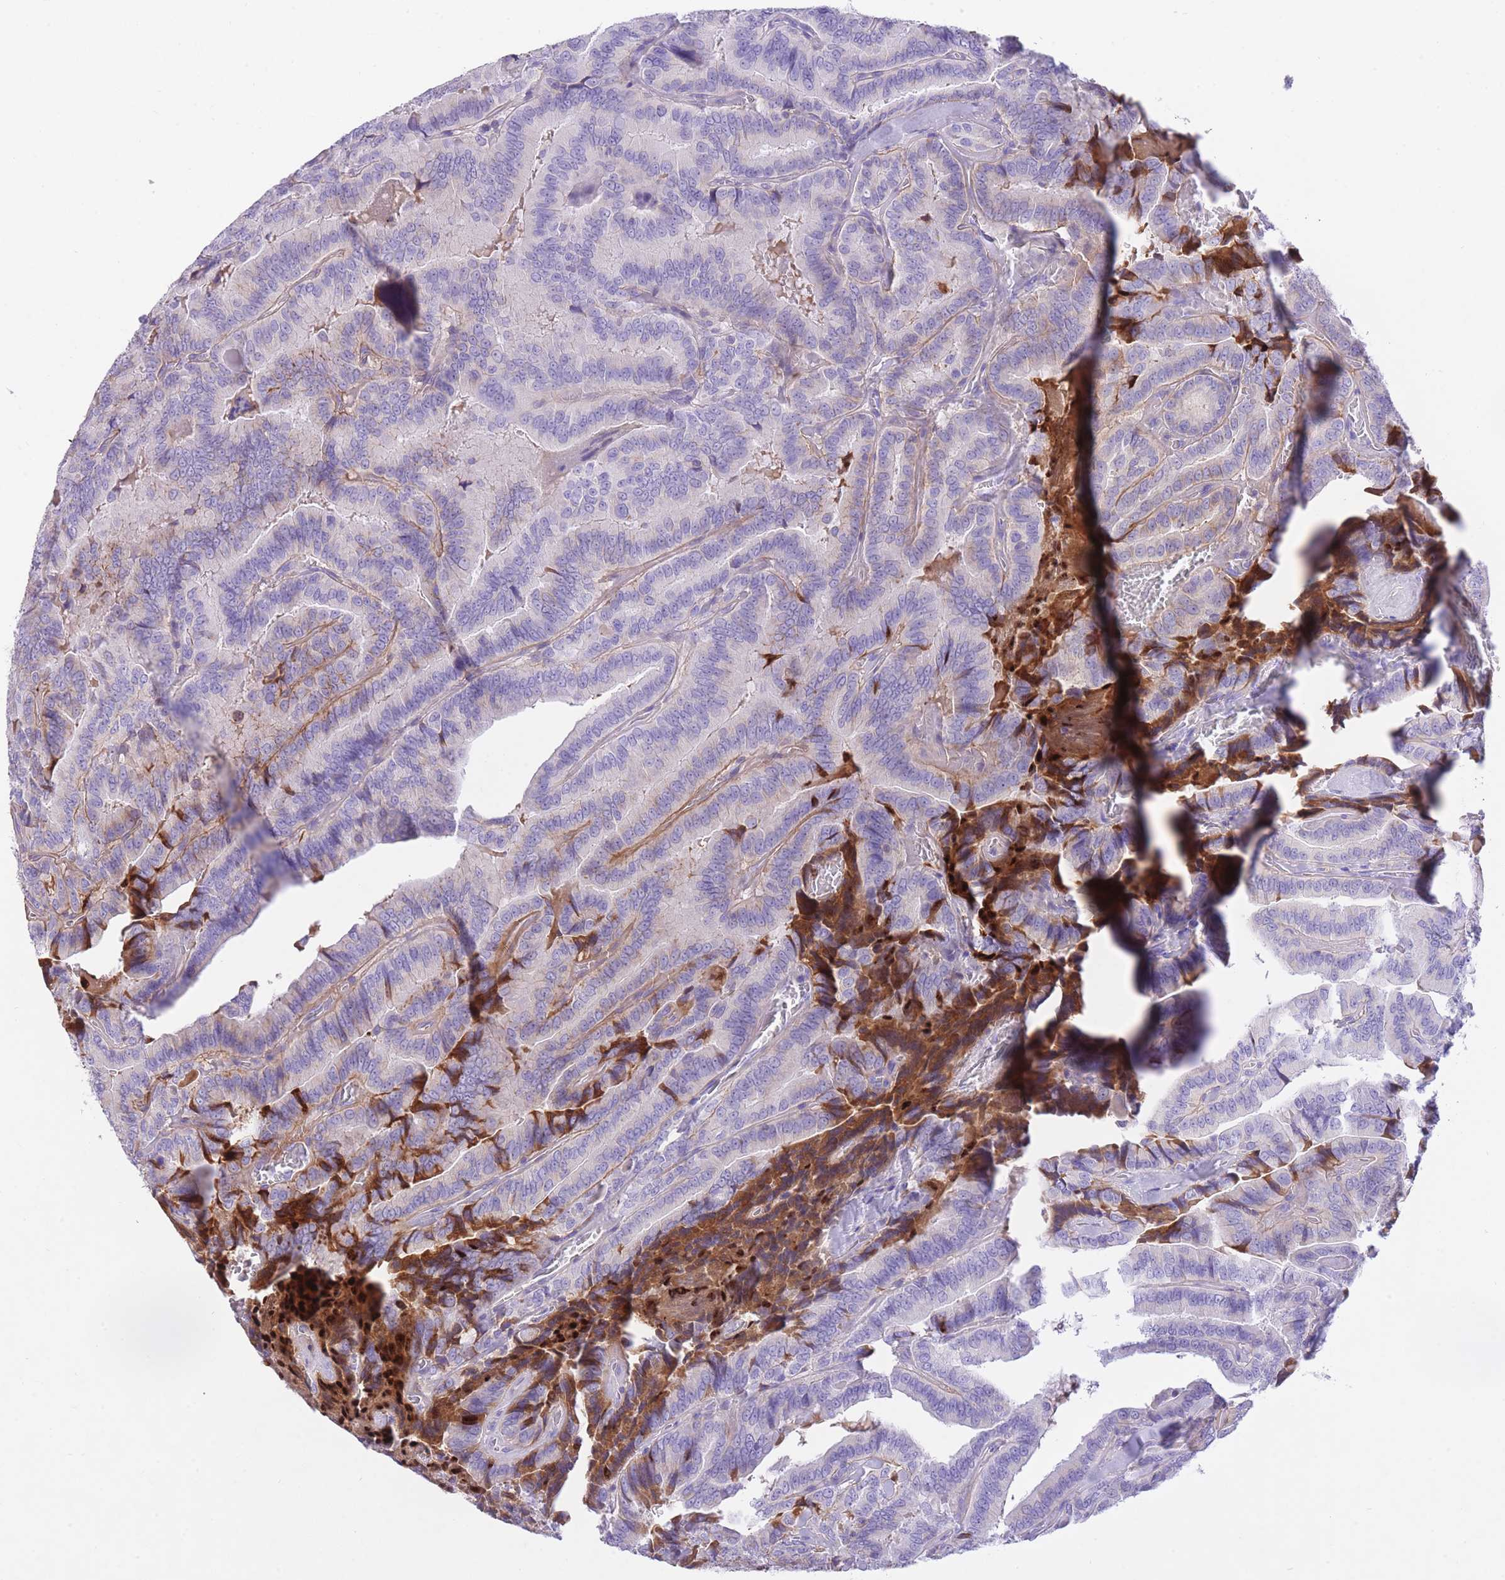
{"staining": {"intensity": "moderate", "quantity": "<25%", "location": "cytoplasmic/membranous"}, "tissue": "thyroid cancer", "cell_type": "Tumor cells", "image_type": "cancer", "snomed": [{"axis": "morphology", "description": "Papillary adenocarcinoma, NOS"}, {"axis": "topography", "description": "Thyroid gland"}], "caption": "Approximately <25% of tumor cells in human thyroid papillary adenocarcinoma show moderate cytoplasmic/membranous protein staining as visualized by brown immunohistochemical staining.", "gene": "HRG", "patient": {"sex": "male", "age": 61}}